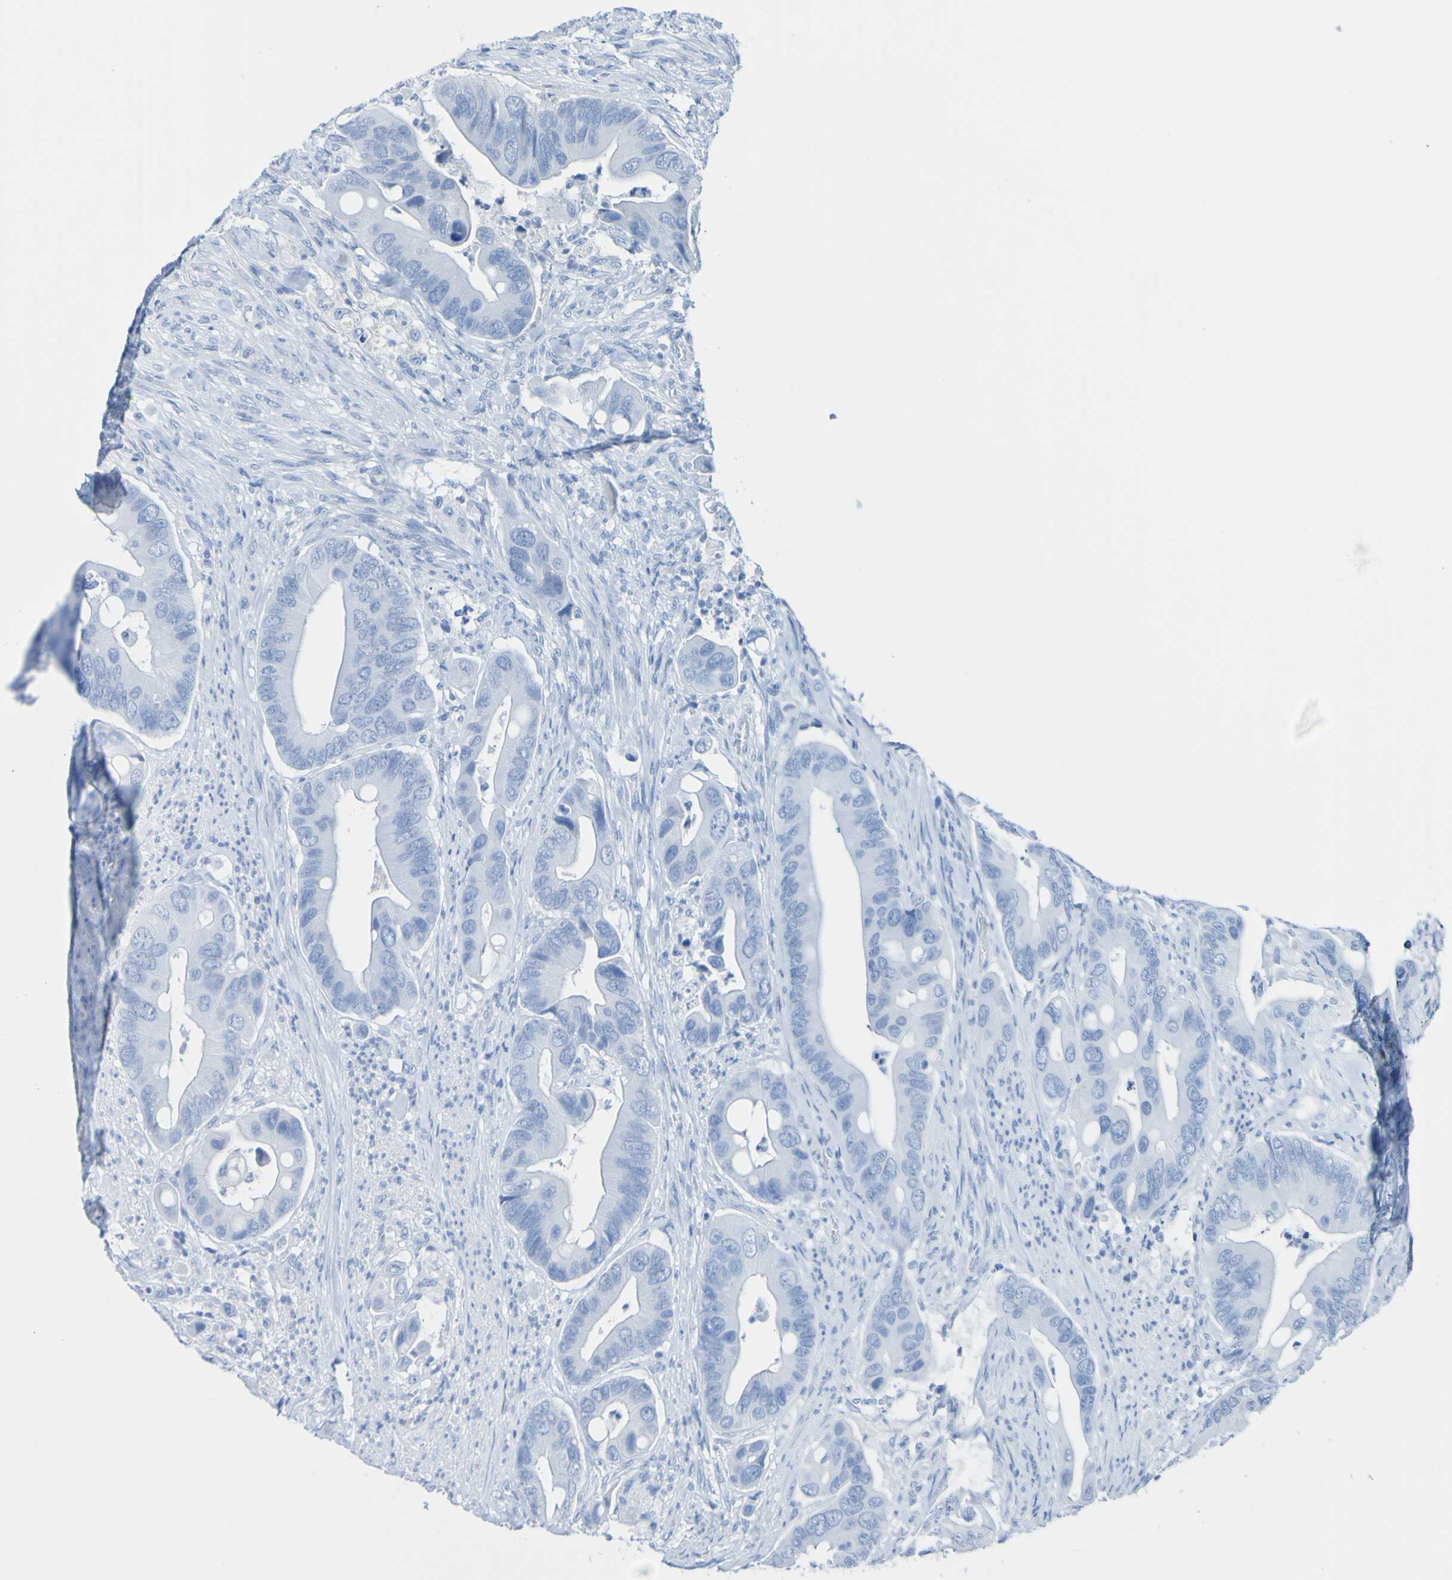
{"staining": {"intensity": "negative", "quantity": "none", "location": "none"}, "tissue": "colorectal cancer", "cell_type": "Tumor cells", "image_type": "cancer", "snomed": [{"axis": "morphology", "description": "Adenocarcinoma, NOS"}, {"axis": "topography", "description": "Rectum"}], "caption": "Tumor cells are negative for brown protein staining in colorectal adenocarcinoma.", "gene": "ACMSD", "patient": {"sex": "female", "age": 57}}